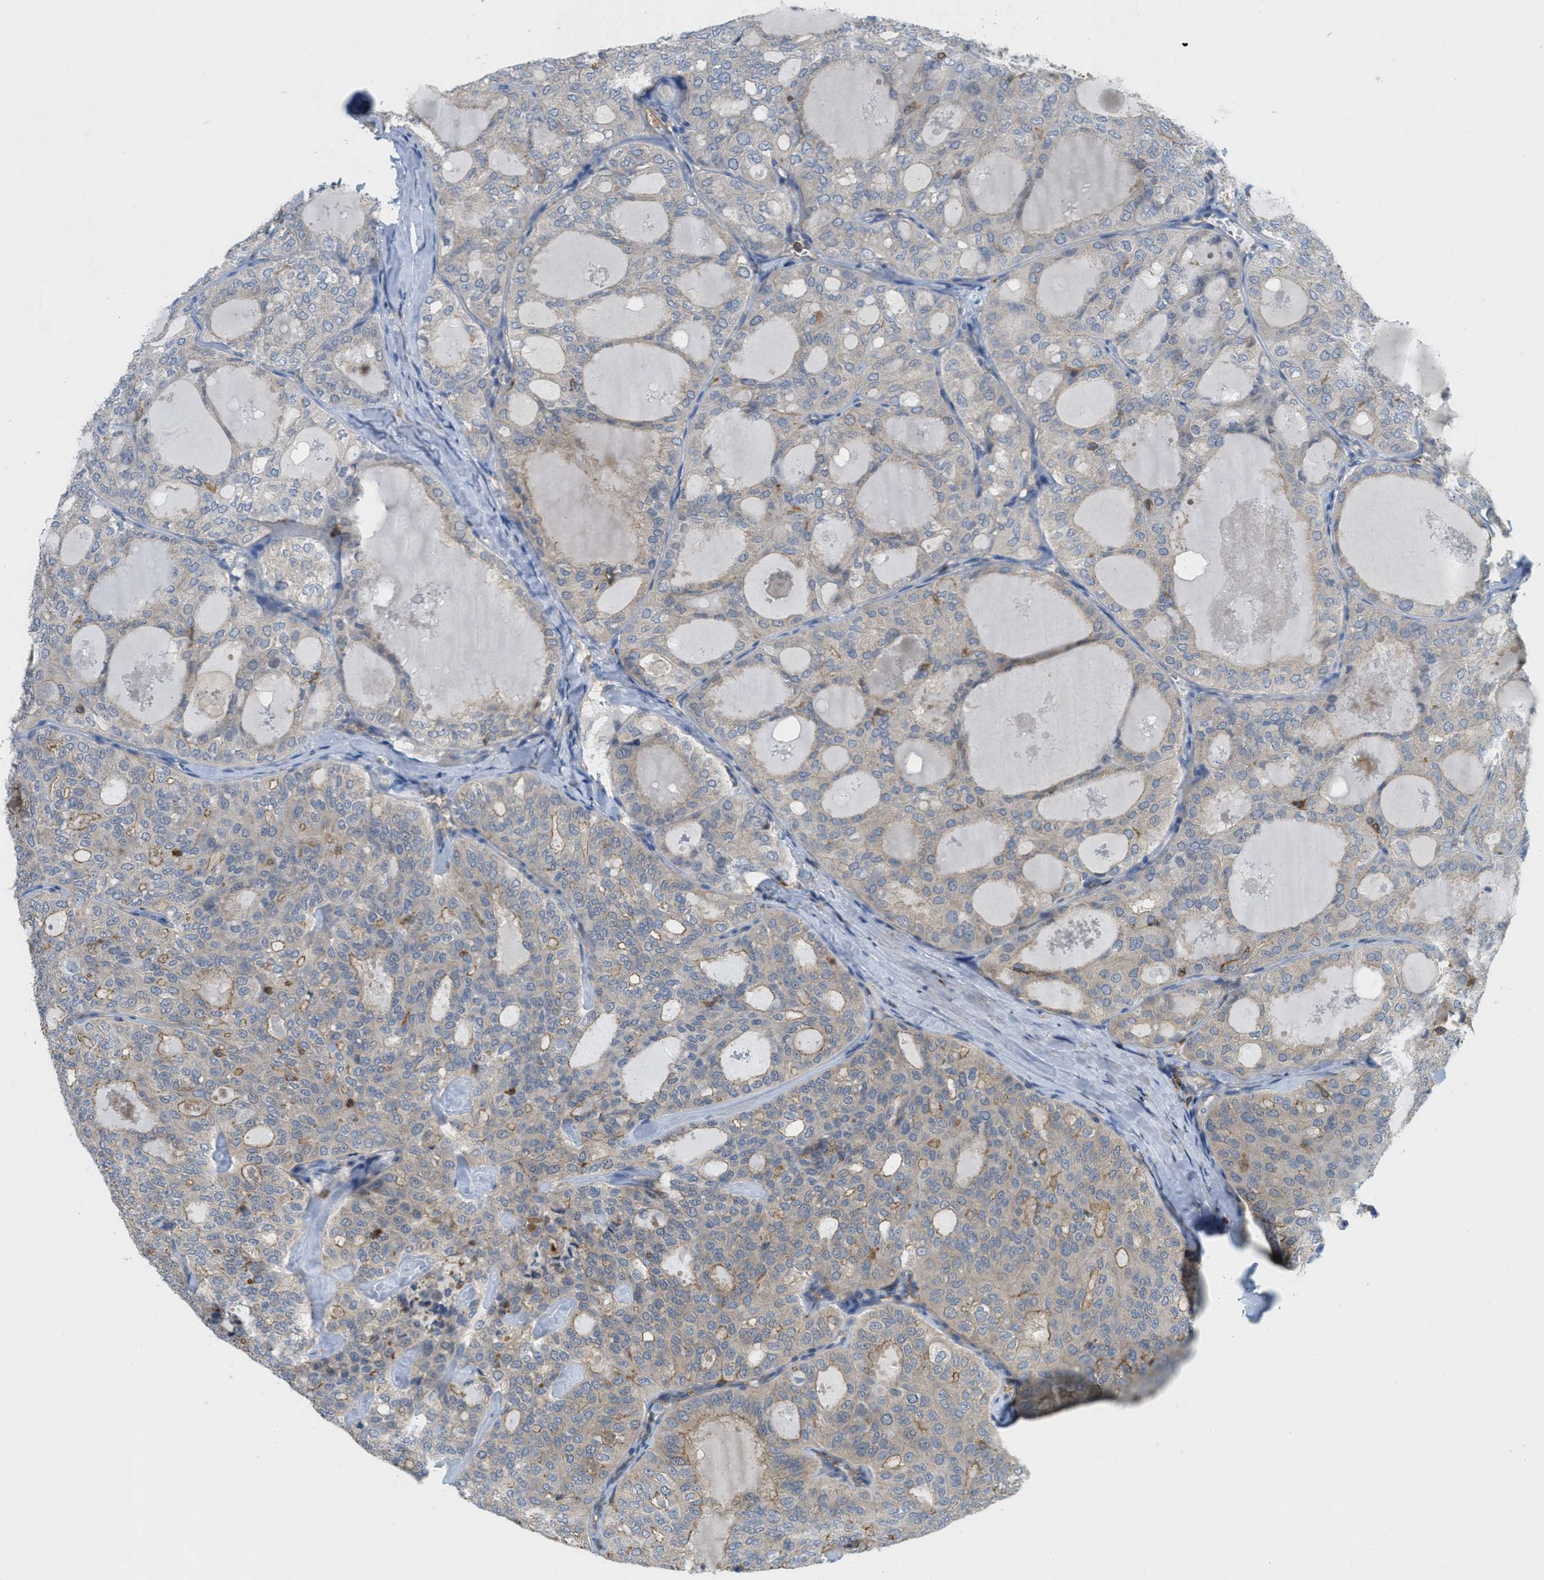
{"staining": {"intensity": "weak", "quantity": "<25%", "location": "cytoplasmic/membranous"}, "tissue": "thyroid cancer", "cell_type": "Tumor cells", "image_type": "cancer", "snomed": [{"axis": "morphology", "description": "Follicular adenoma carcinoma, NOS"}, {"axis": "topography", "description": "Thyroid gland"}], "caption": "Tumor cells show no significant positivity in thyroid cancer. The staining was performed using DAB to visualize the protein expression in brown, while the nuclei were stained in blue with hematoxylin (Magnification: 20x).", "gene": "GRIK2", "patient": {"sex": "male", "age": 75}}